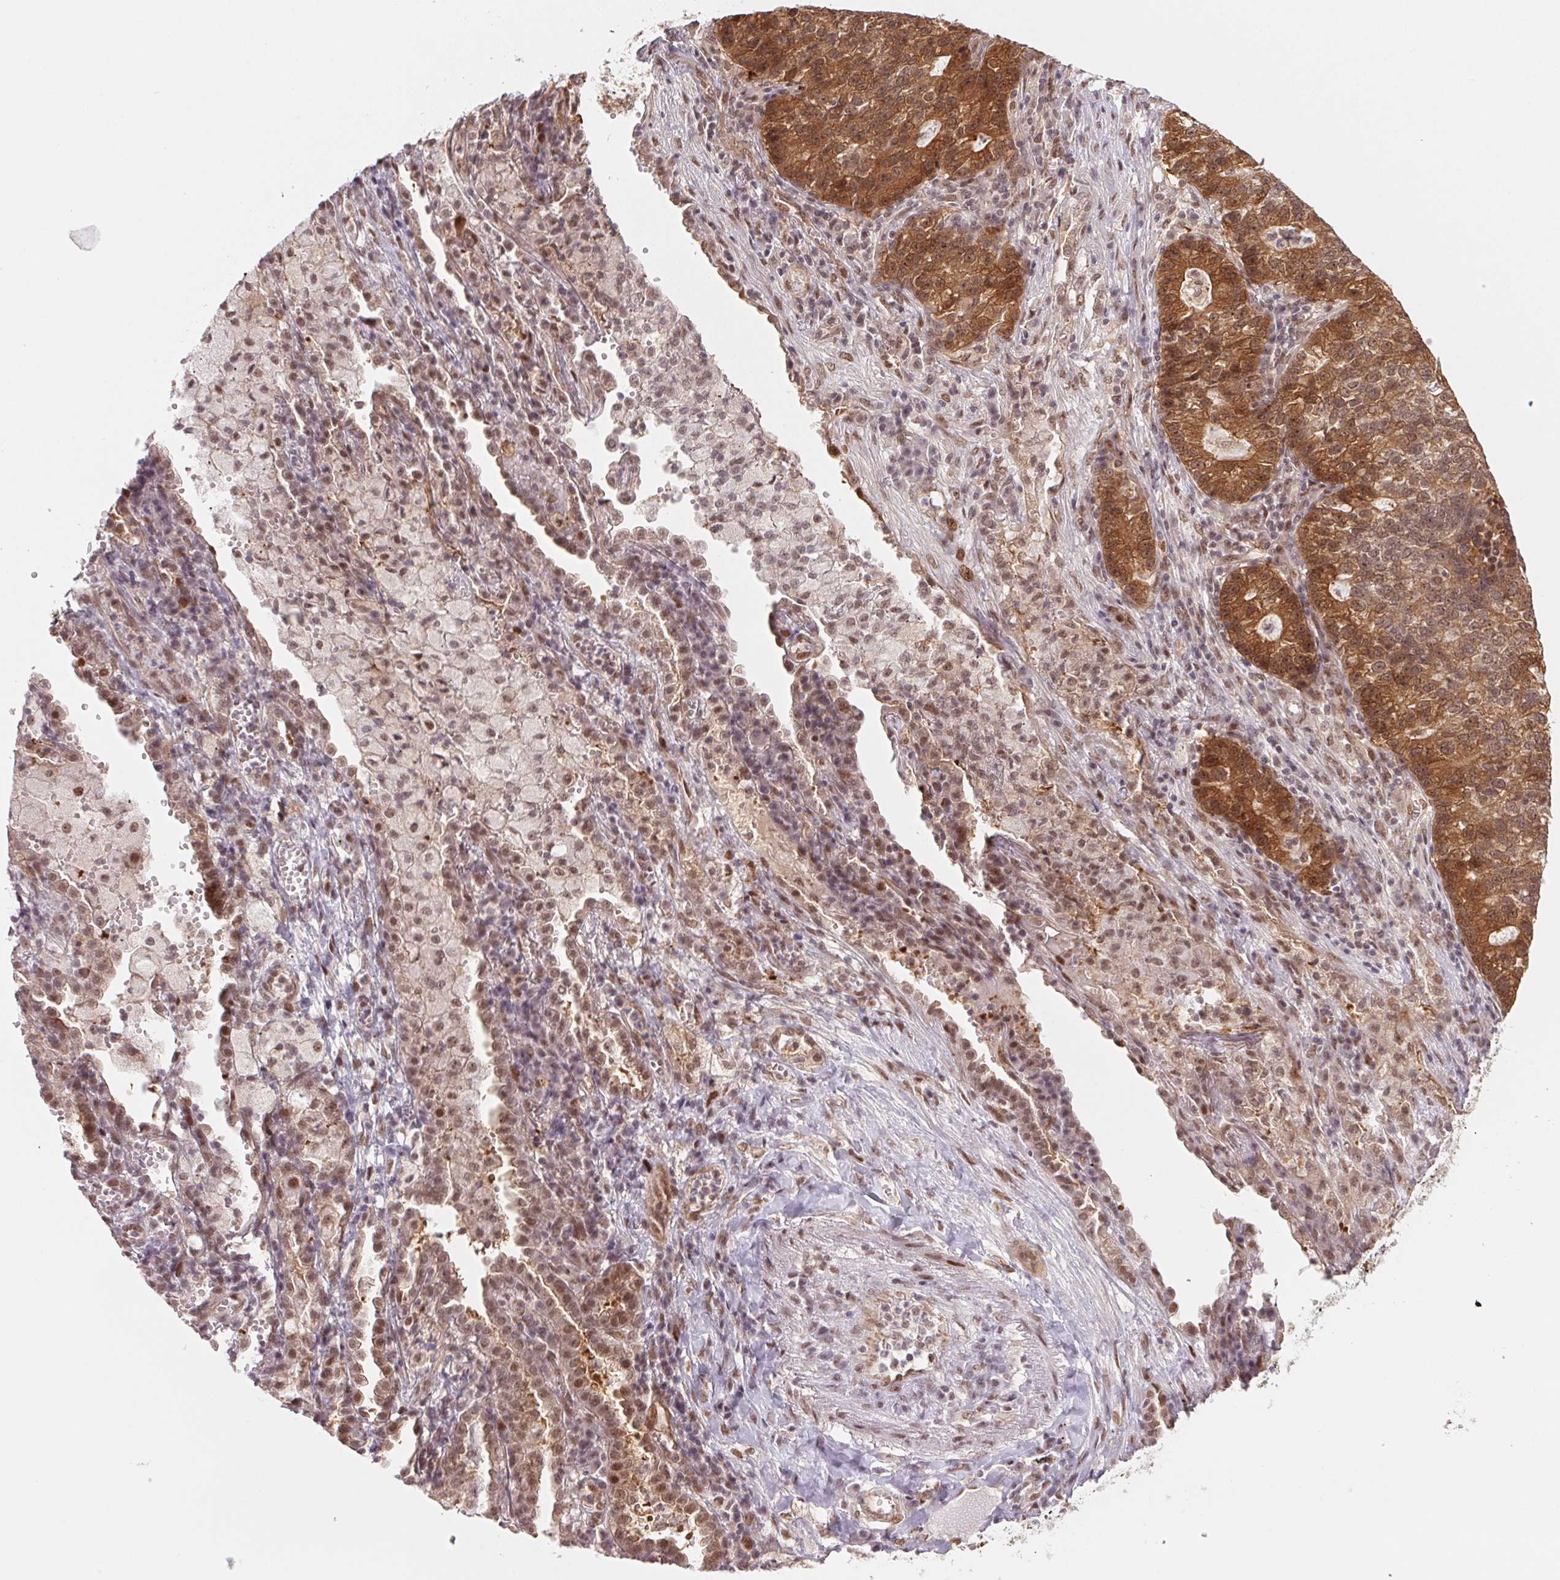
{"staining": {"intensity": "moderate", "quantity": ">75%", "location": "cytoplasmic/membranous,nuclear"}, "tissue": "lung cancer", "cell_type": "Tumor cells", "image_type": "cancer", "snomed": [{"axis": "morphology", "description": "Adenocarcinoma, NOS"}, {"axis": "topography", "description": "Lung"}], "caption": "Protein positivity by immunohistochemistry (IHC) demonstrates moderate cytoplasmic/membranous and nuclear expression in approximately >75% of tumor cells in adenocarcinoma (lung).", "gene": "DNAJB6", "patient": {"sex": "male", "age": 57}}